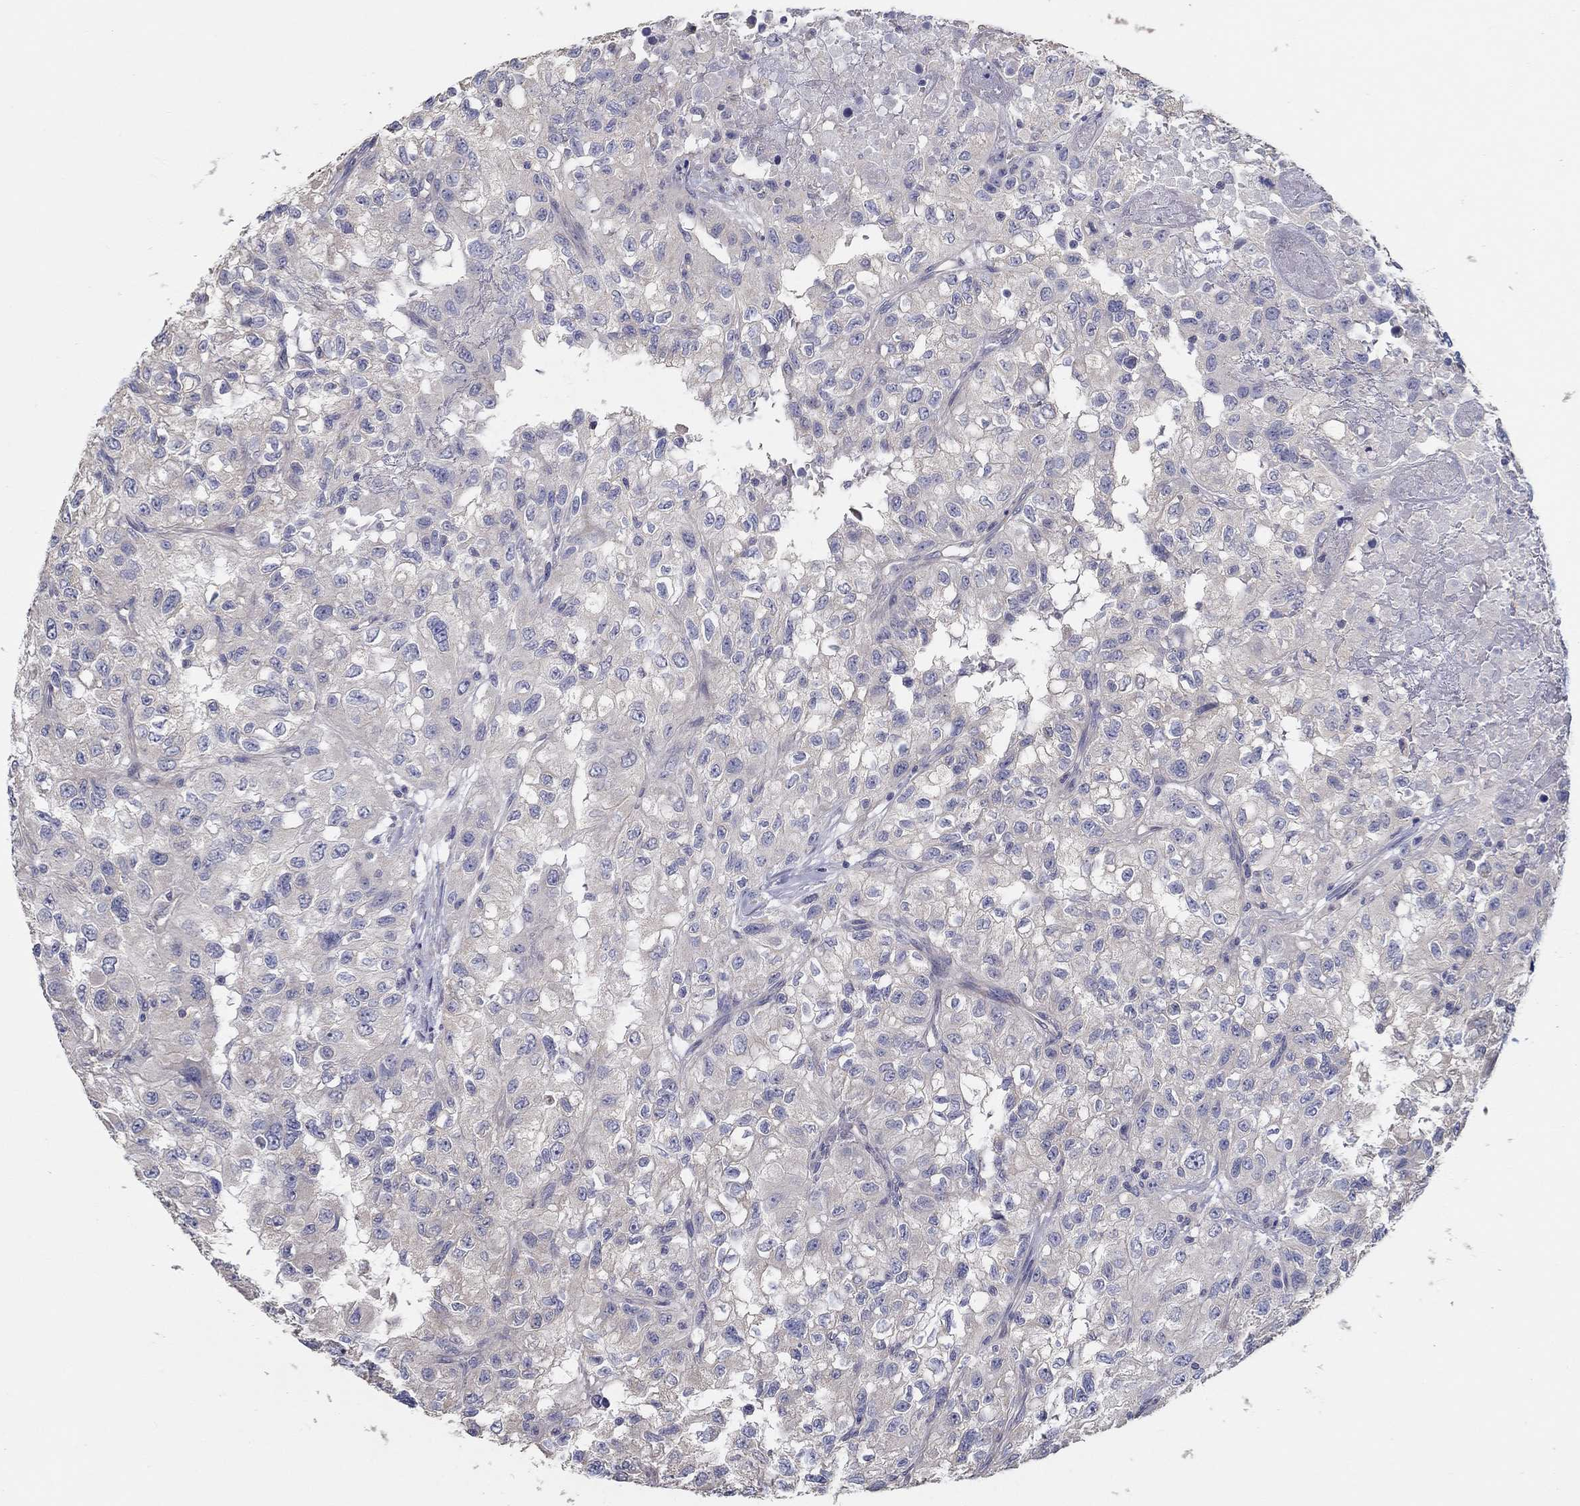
{"staining": {"intensity": "negative", "quantity": "none", "location": "none"}, "tissue": "renal cancer", "cell_type": "Tumor cells", "image_type": "cancer", "snomed": [{"axis": "morphology", "description": "Adenocarcinoma, NOS"}, {"axis": "topography", "description": "Kidney"}], "caption": "Immunohistochemical staining of renal adenocarcinoma exhibits no significant expression in tumor cells.", "gene": "DOCK3", "patient": {"sex": "male", "age": 64}}